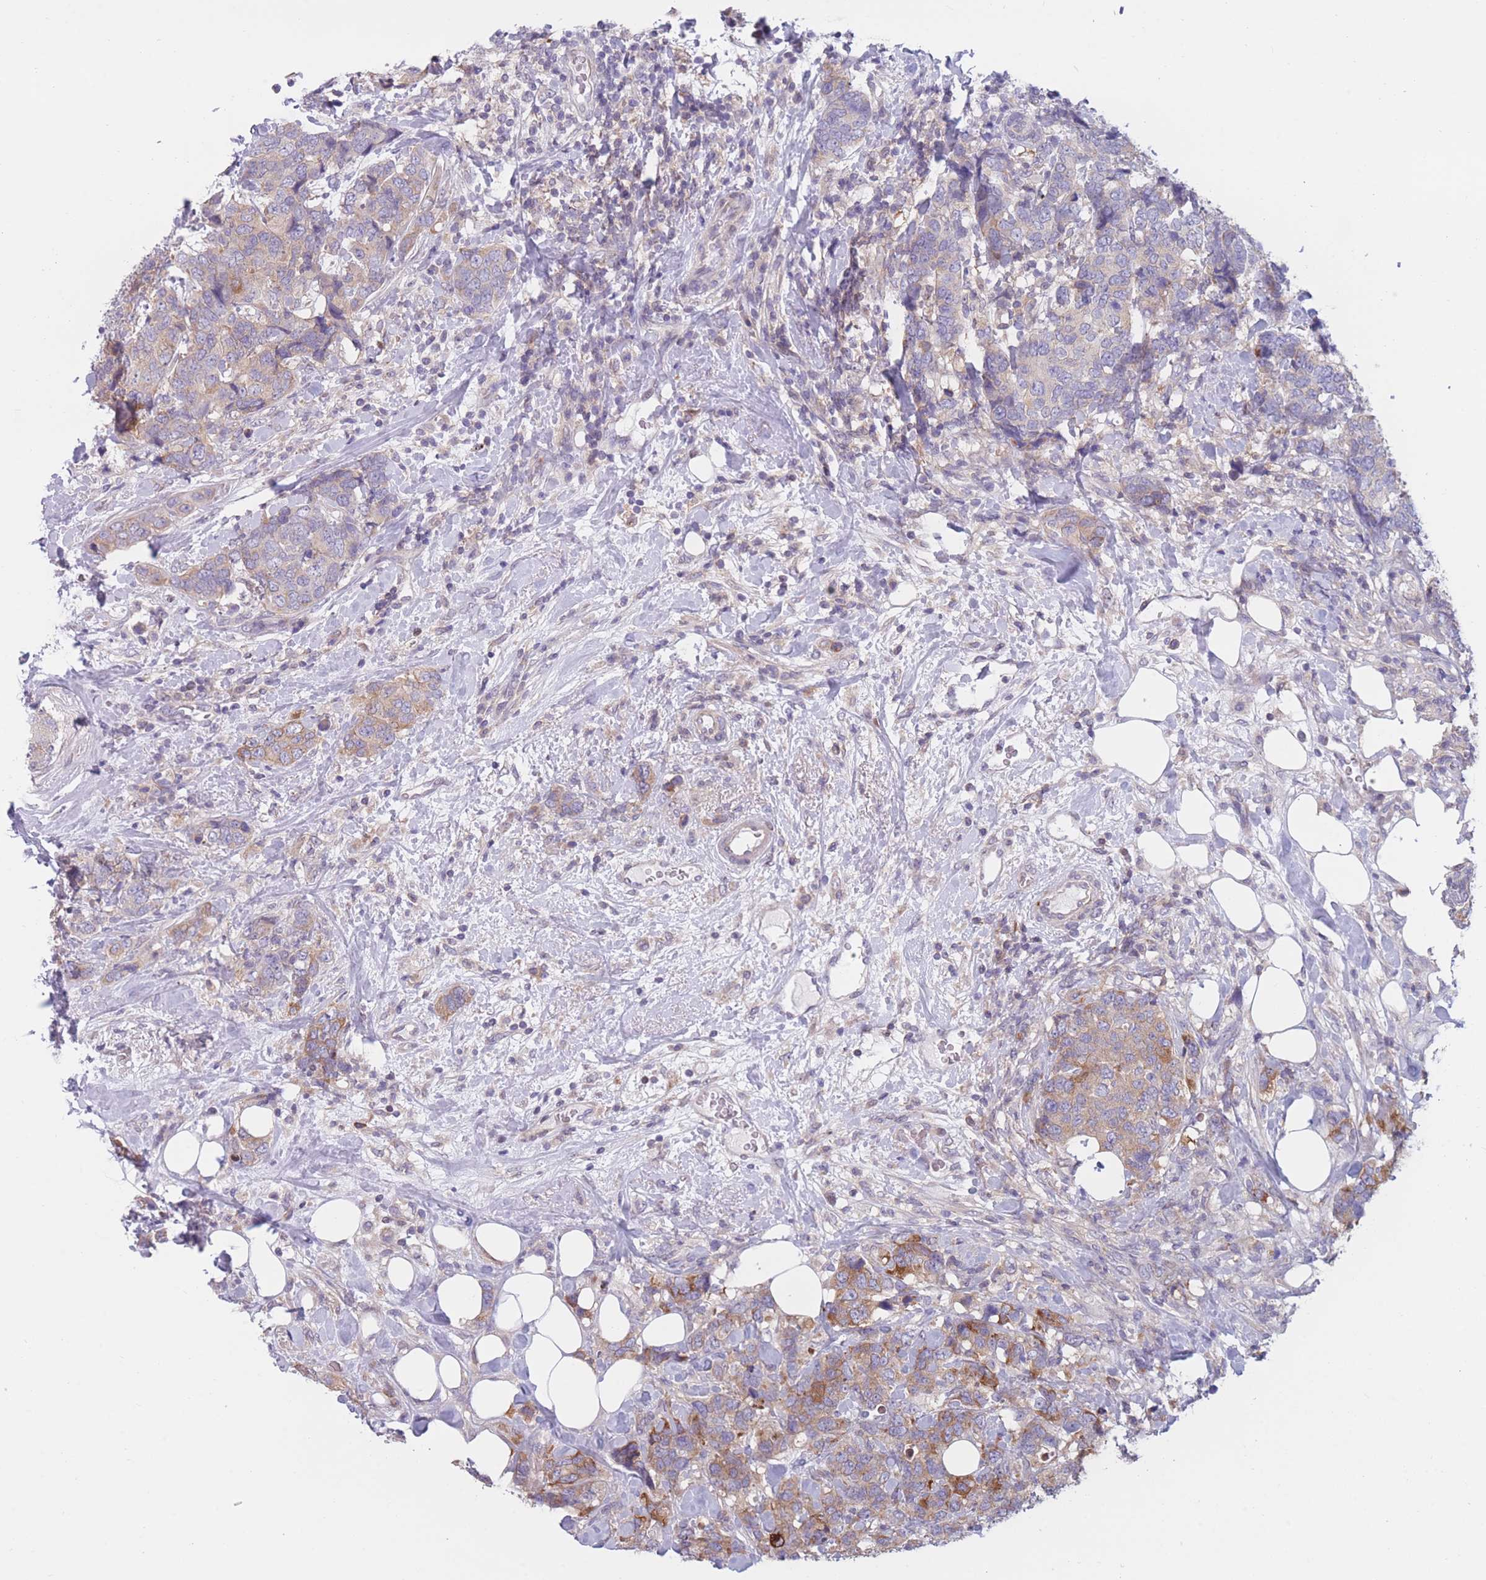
{"staining": {"intensity": "weak", "quantity": "25%-75%", "location": "cytoplasmic/membranous"}, "tissue": "breast cancer", "cell_type": "Tumor cells", "image_type": "cancer", "snomed": [{"axis": "morphology", "description": "Lobular carcinoma"}, {"axis": "topography", "description": "Breast"}], "caption": "A brown stain labels weak cytoplasmic/membranous expression of a protein in breast cancer tumor cells. The protein of interest is stained brown, and the nuclei are stained in blue (DAB IHC with brightfield microscopy, high magnification).", "gene": "PDE4A", "patient": {"sex": "female", "age": 59}}